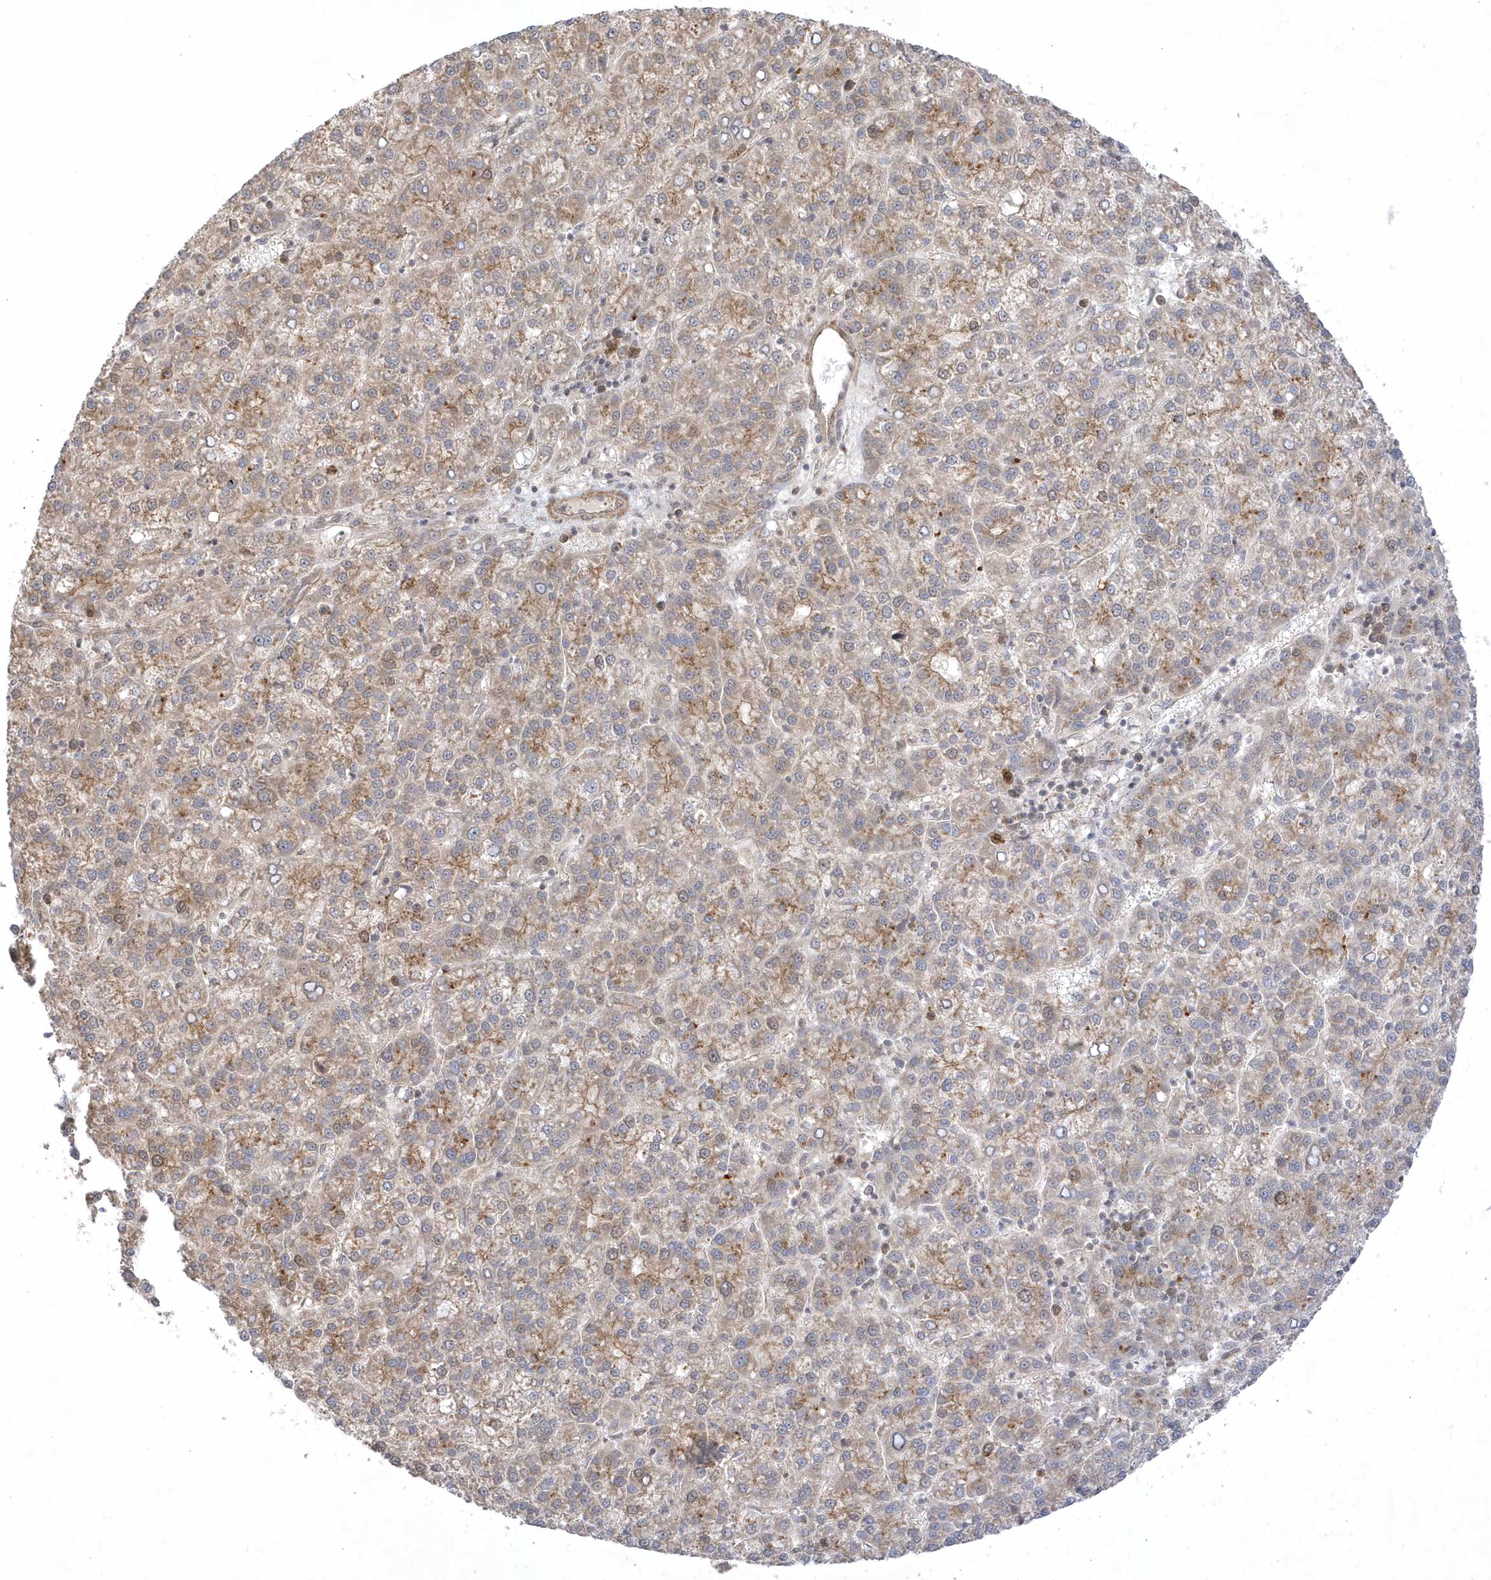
{"staining": {"intensity": "weak", "quantity": "<25%", "location": "cytoplasmic/membranous"}, "tissue": "liver cancer", "cell_type": "Tumor cells", "image_type": "cancer", "snomed": [{"axis": "morphology", "description": "Carcinoma, Hepatocellular, NOS"}, {"axis": "topography", "description": "Liver"}], "caption": "Immunohistochemistry of hepatocellular carcinoma (liver) reveals no positivity in tumor cells.", "gene": "NAF1", "patient": {"sex": "female", "age": 58}}